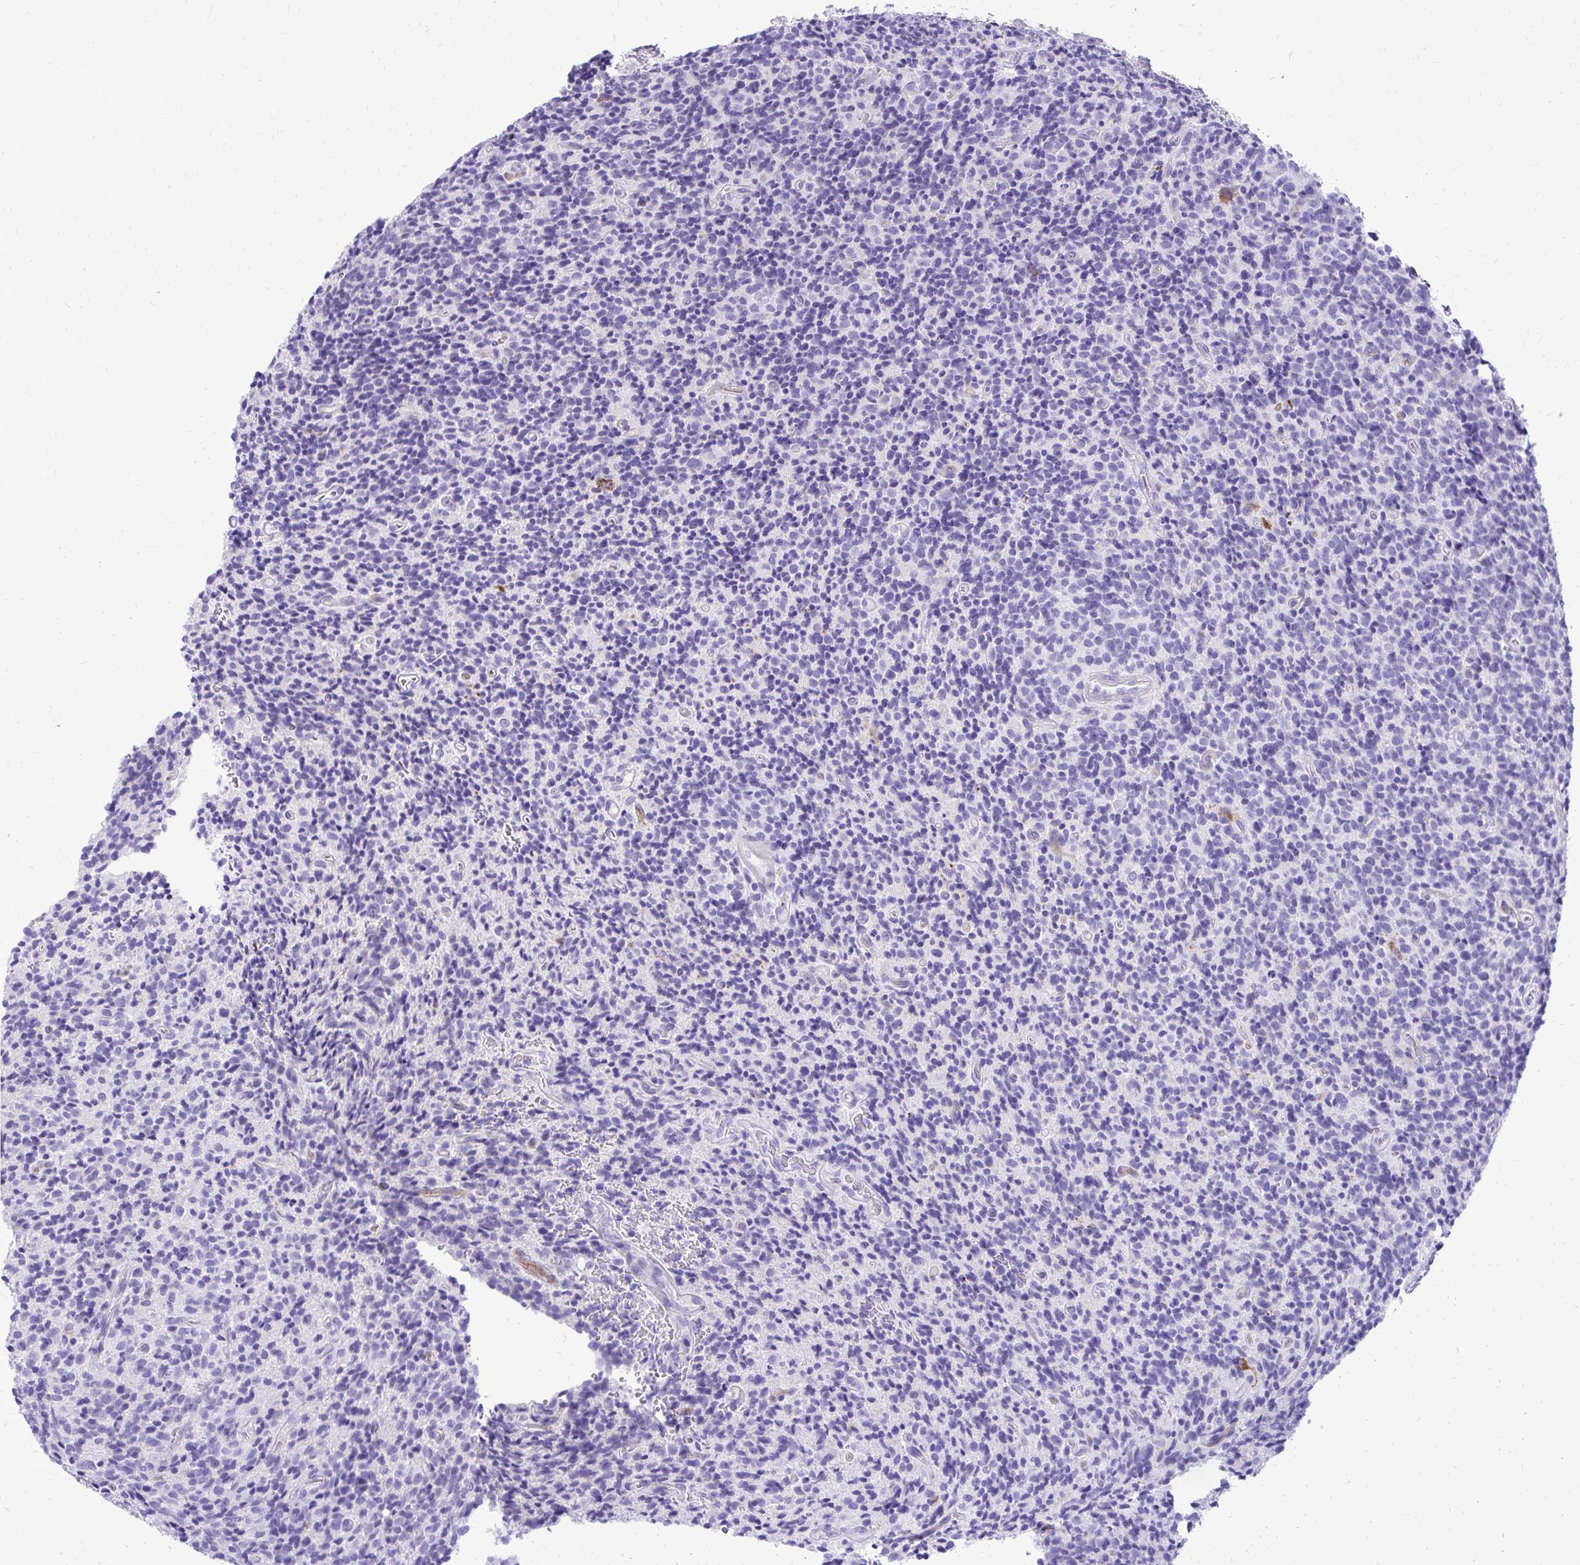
{"staining": {"intensity": "negative", "quantity": "none", "location": "none"}, "tissue": "glioma", "cell_type": "Tumor cells", "image_type": "cancer", "snomed": [{"axis": "morphology", "description": "Glioma, malignant, High grade"}, {"axis": "topography", "description": "Brain"}], "caption": "A histopathology image of human glioma is negative for staining in tumor cells.", "gene": "PELI3", "patient": {"sex": "male", "age": 76}}